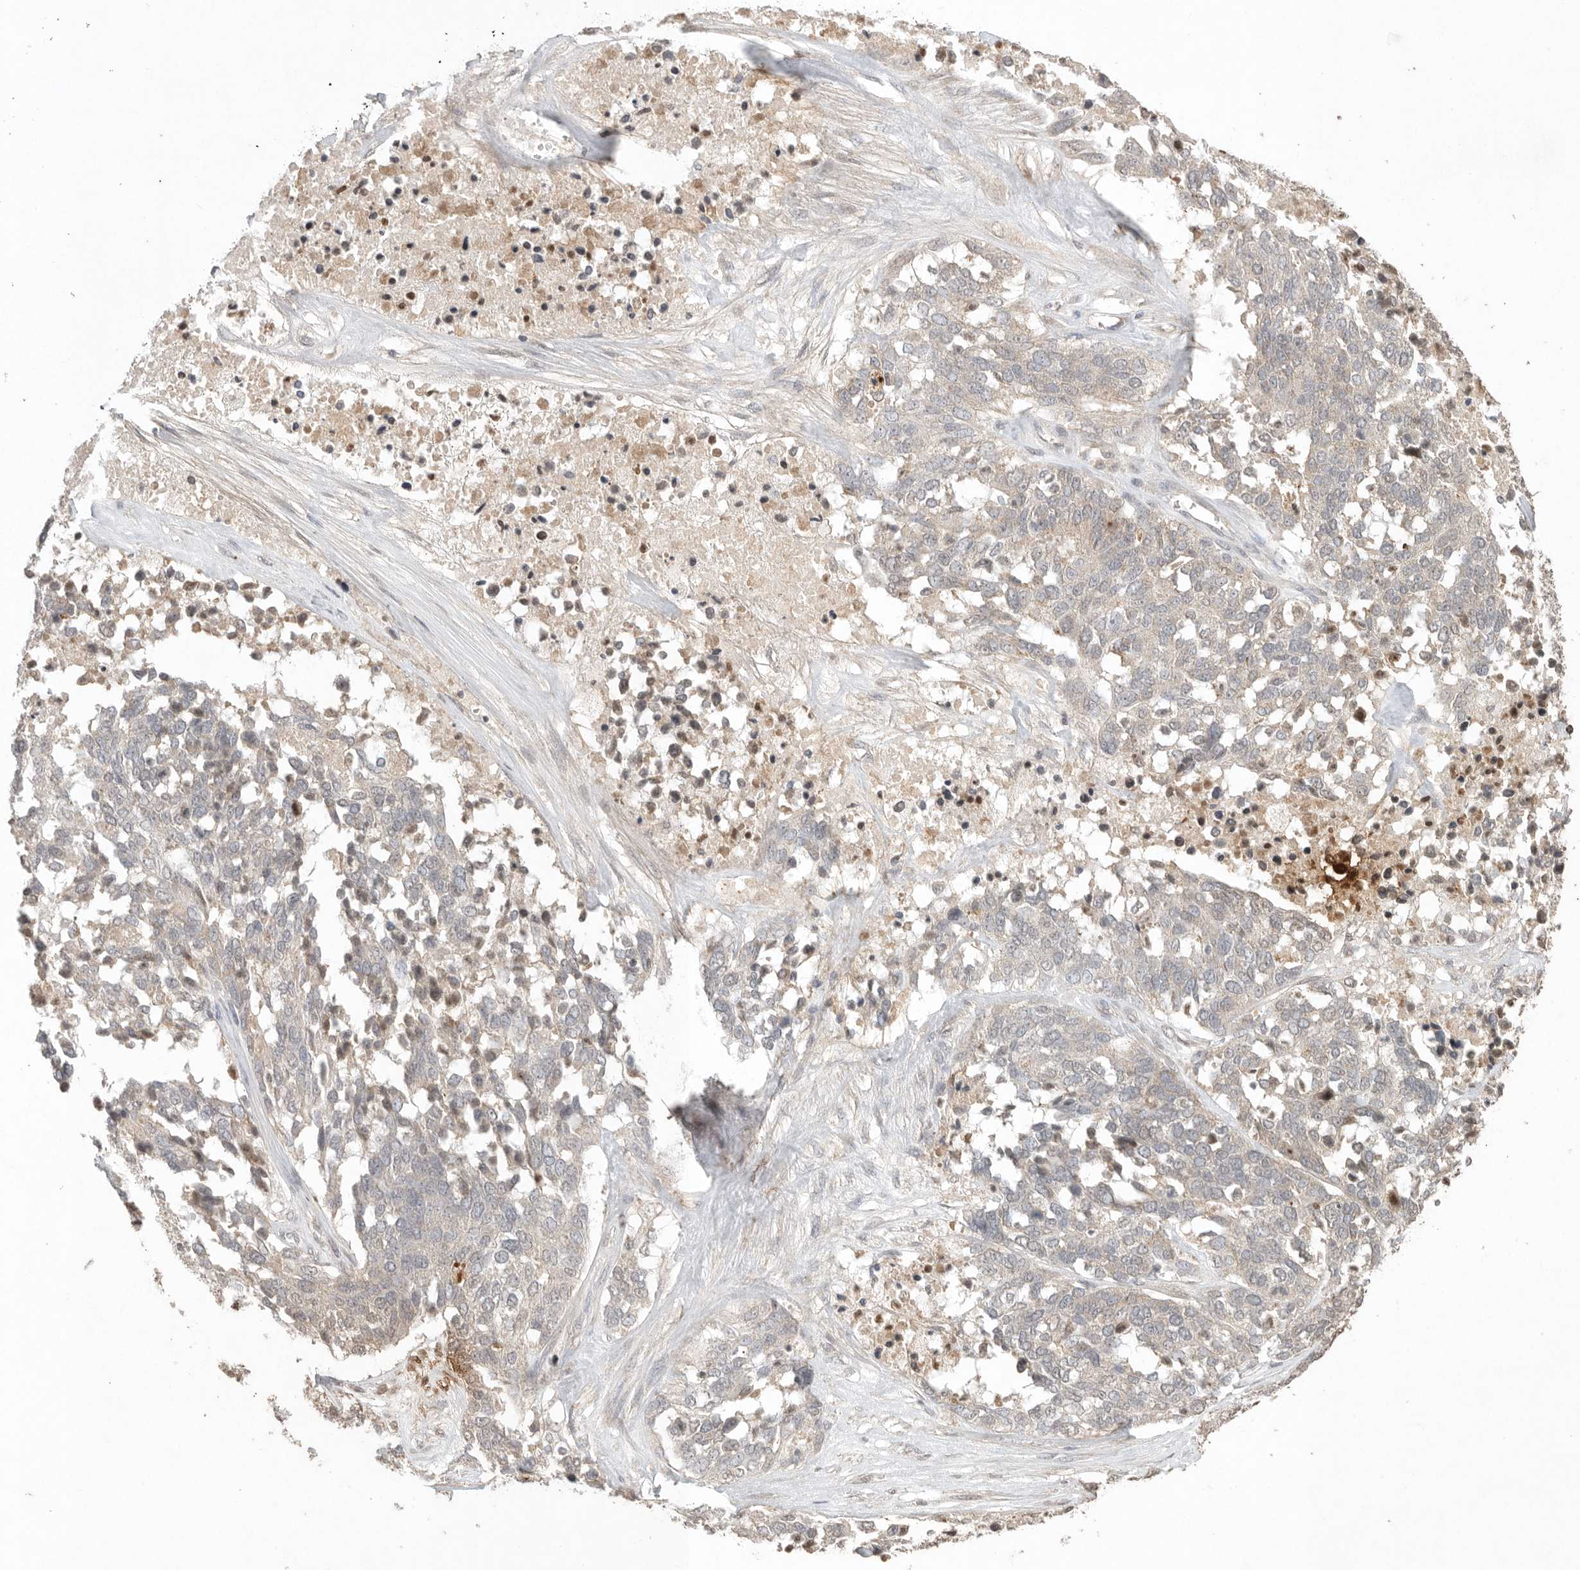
{"staining": {"intensity": "negative", "quantity": "none", "location": "none"}, "tissue": "ovarian cancer", "cell_type": "Tumor cells", "image_type": "cancer", "snomed": [{"axis": "morphology", "description": "Cystadenocarcinoma, serous, NOS"}, {"axis": "topography", "description": "Ovary"}], "caption": "Tumor cells are negative for protein expression in human ovarian serous cystadenocarcinoma.", "gene": "KLK5", "patient": {"sex": "female", "age": 44}}